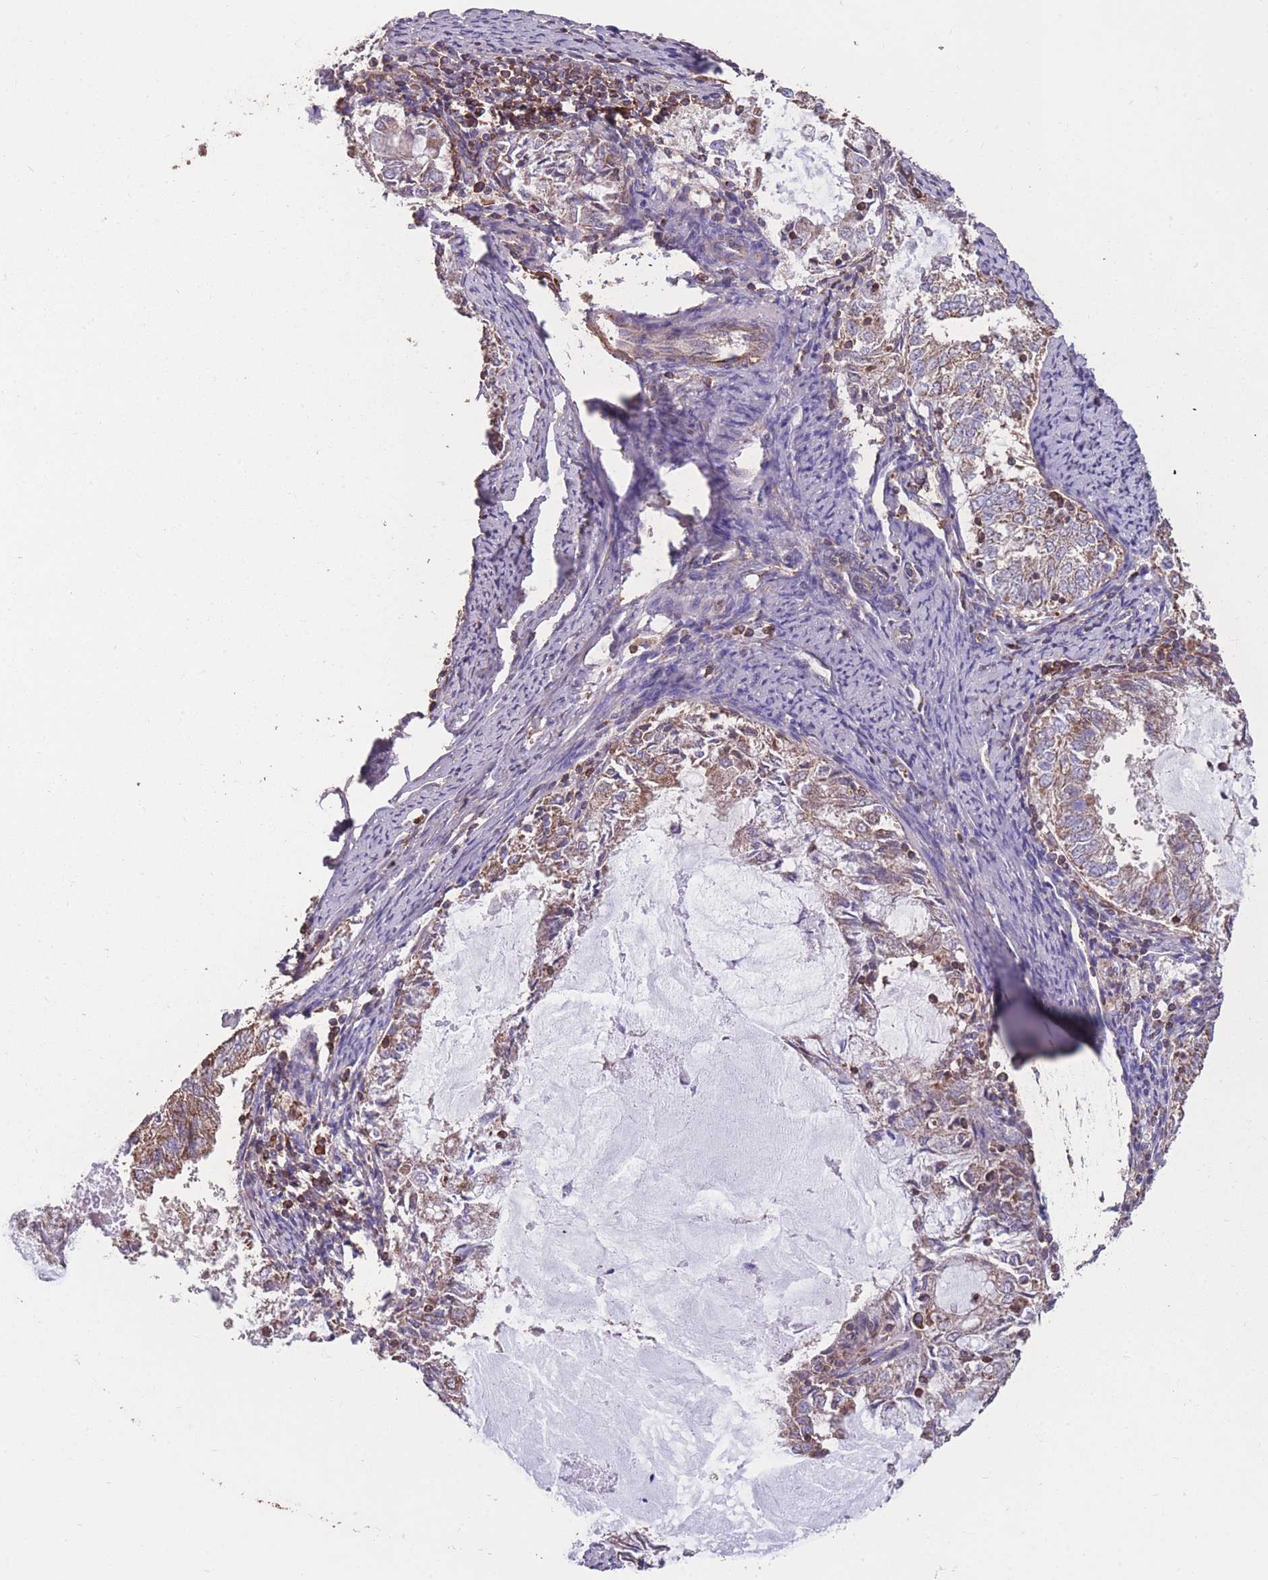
{"staining": {"intensity": "weak", "quantity": "25%-75%", "location": "cytoplasmic/membranous"}, "tissue": "endometrial cancer", "cell_type": "Tumor cells", "image_type": "cancer", "snomed": [{"axis": "morphology", "description": "Adenocarcinoma, NOS"}, {"axis": "topography", "description": "Endometrium"}], "caption": "Protein expression analysis of human endometrial cancer reveals weak cytoplasmic/membranous staining in about 25%-75% of tumor cells. Nuclei are stained in blue.", "gene": "NUDT21", "patient": {"sex": "female", "age": 57}}